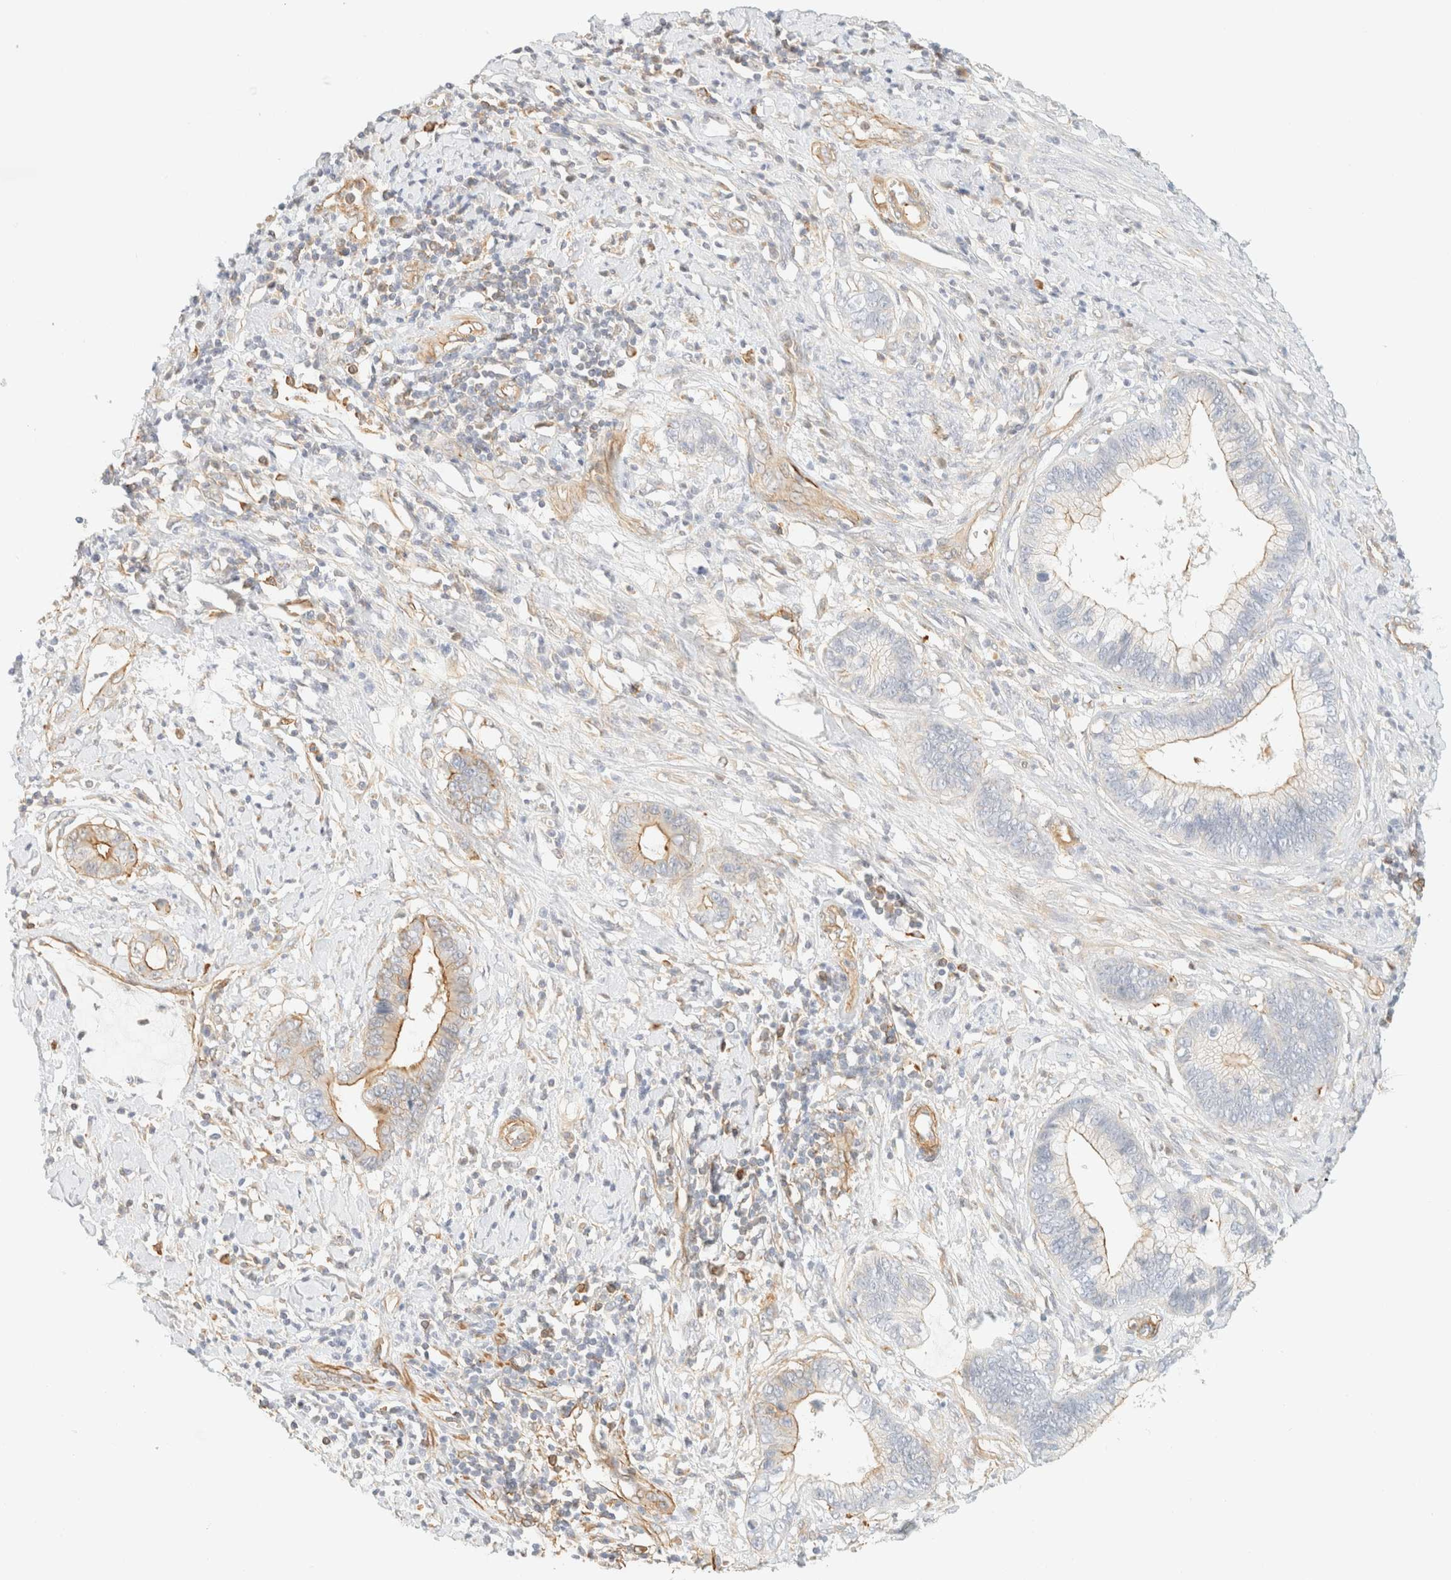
{"staining": {"intensity": "moderate", "quantity": "<25%", "location": "cytoplasmic/membranous"}, "tissue": "cervical cancer", "cell_type": "Tumor cells", "image_type": "cancer", "snomed": [{"axis": "morphology", "description": "Adenocarcinoma, NOS"}, {"axis": "topography", "description": "Cervix"}], "caption": "Tumor cells reveal low levels of moderate cytoplasmic/membranous positivity in about <25% of cells in cervical cancer.", "gene": "OTOP2", "patient": {"sex": "female", "age": 44}}